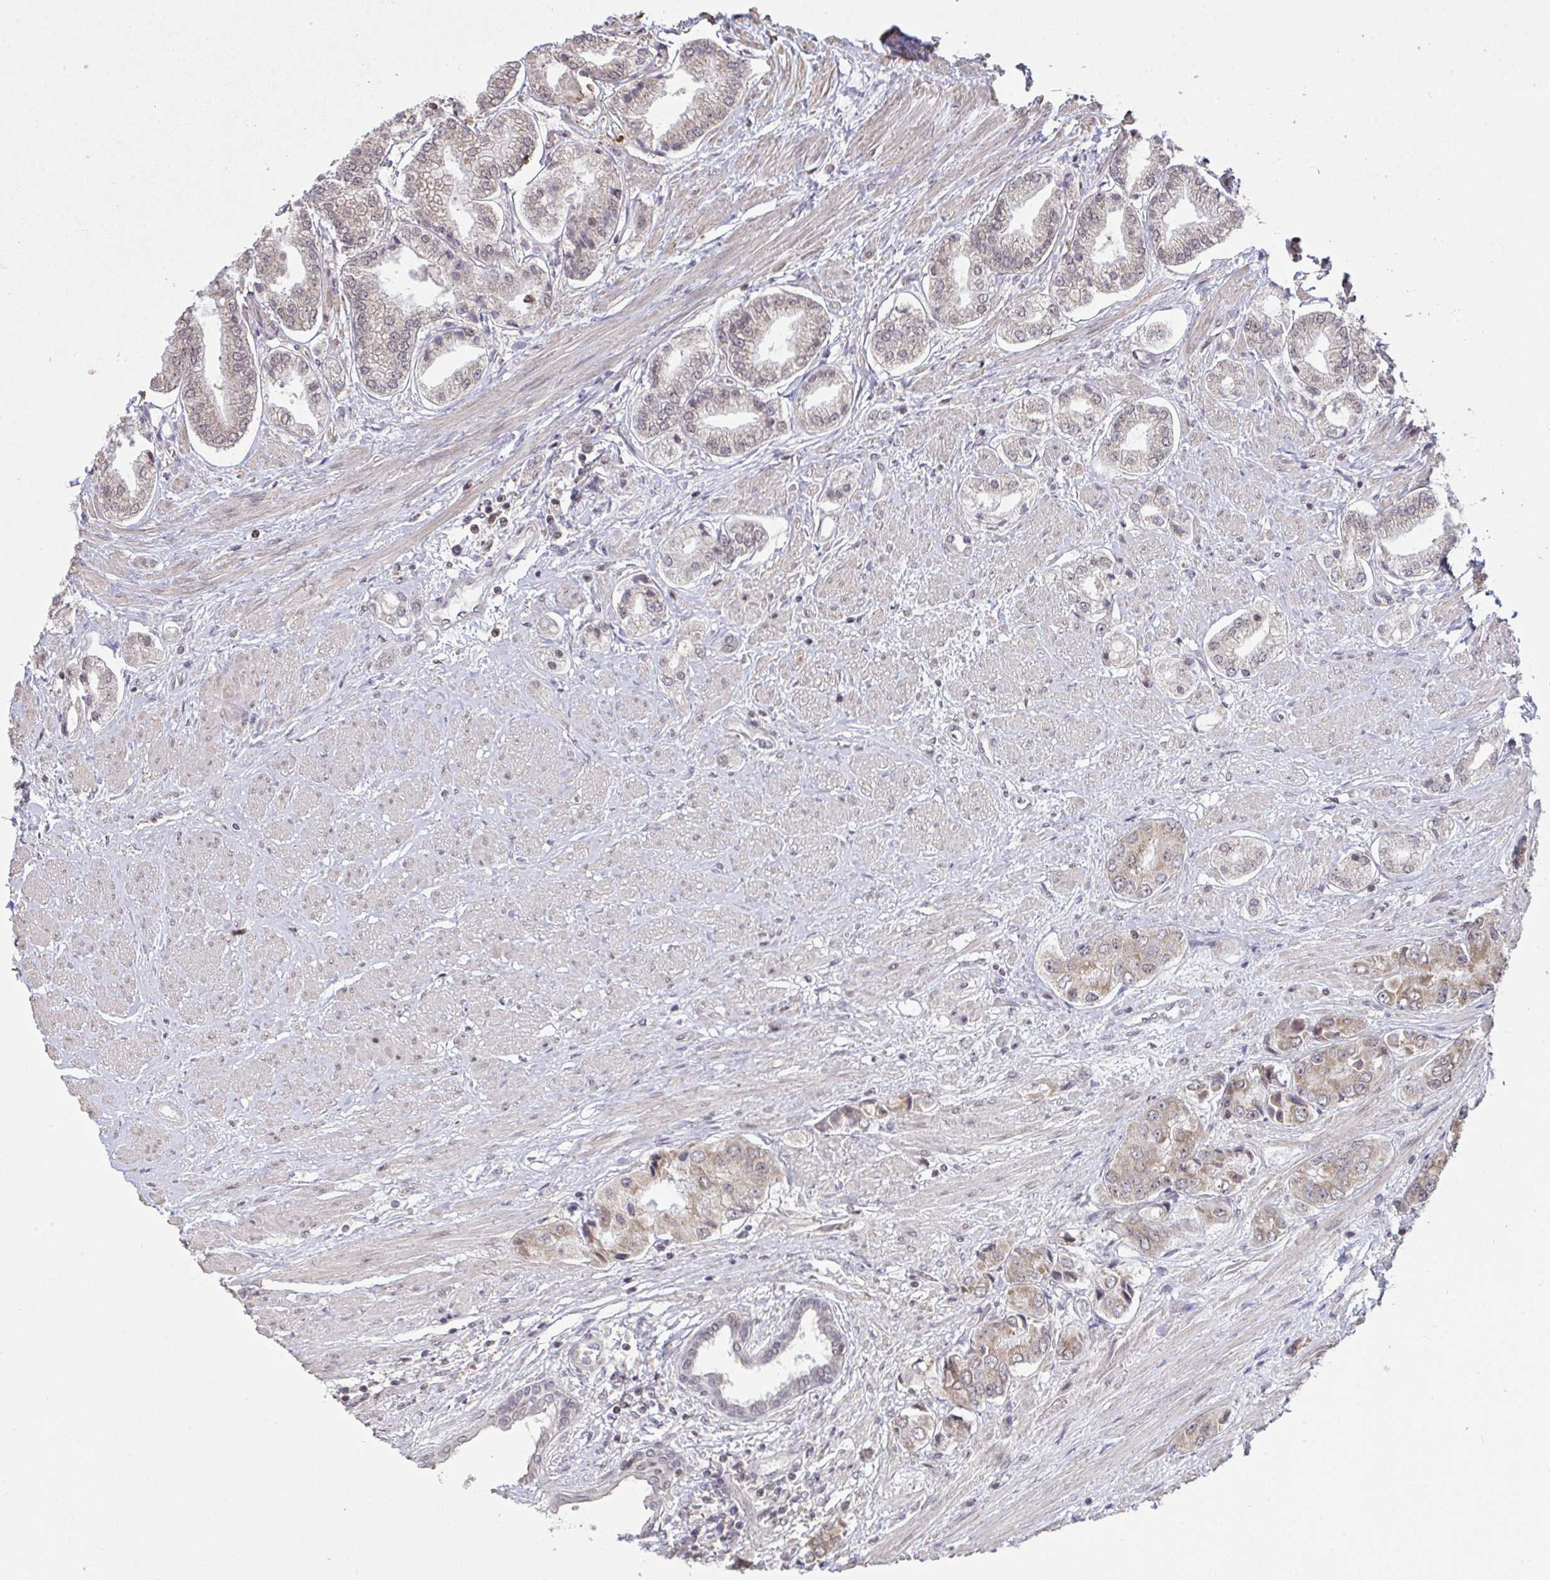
{"staining": {"intensity": "weak", "quantity": "<25%", "location": "cytoplasmic/membranous"}, "tissue": "prostate cancer", "cell_type": "Tumor cells", "image_type": "cancer", "snomed": [{"axis": "morphology", "description": "Adenocarcinoma, Low grade"}, {"axis": "topography", "description": "Prostate"}], "caption": "The micrograph reveals no staining of tumor cells in prostate low-grade adenocarcinoma.", "gene": "SAP30", "patient": {"sex": "male", "age": 69}}